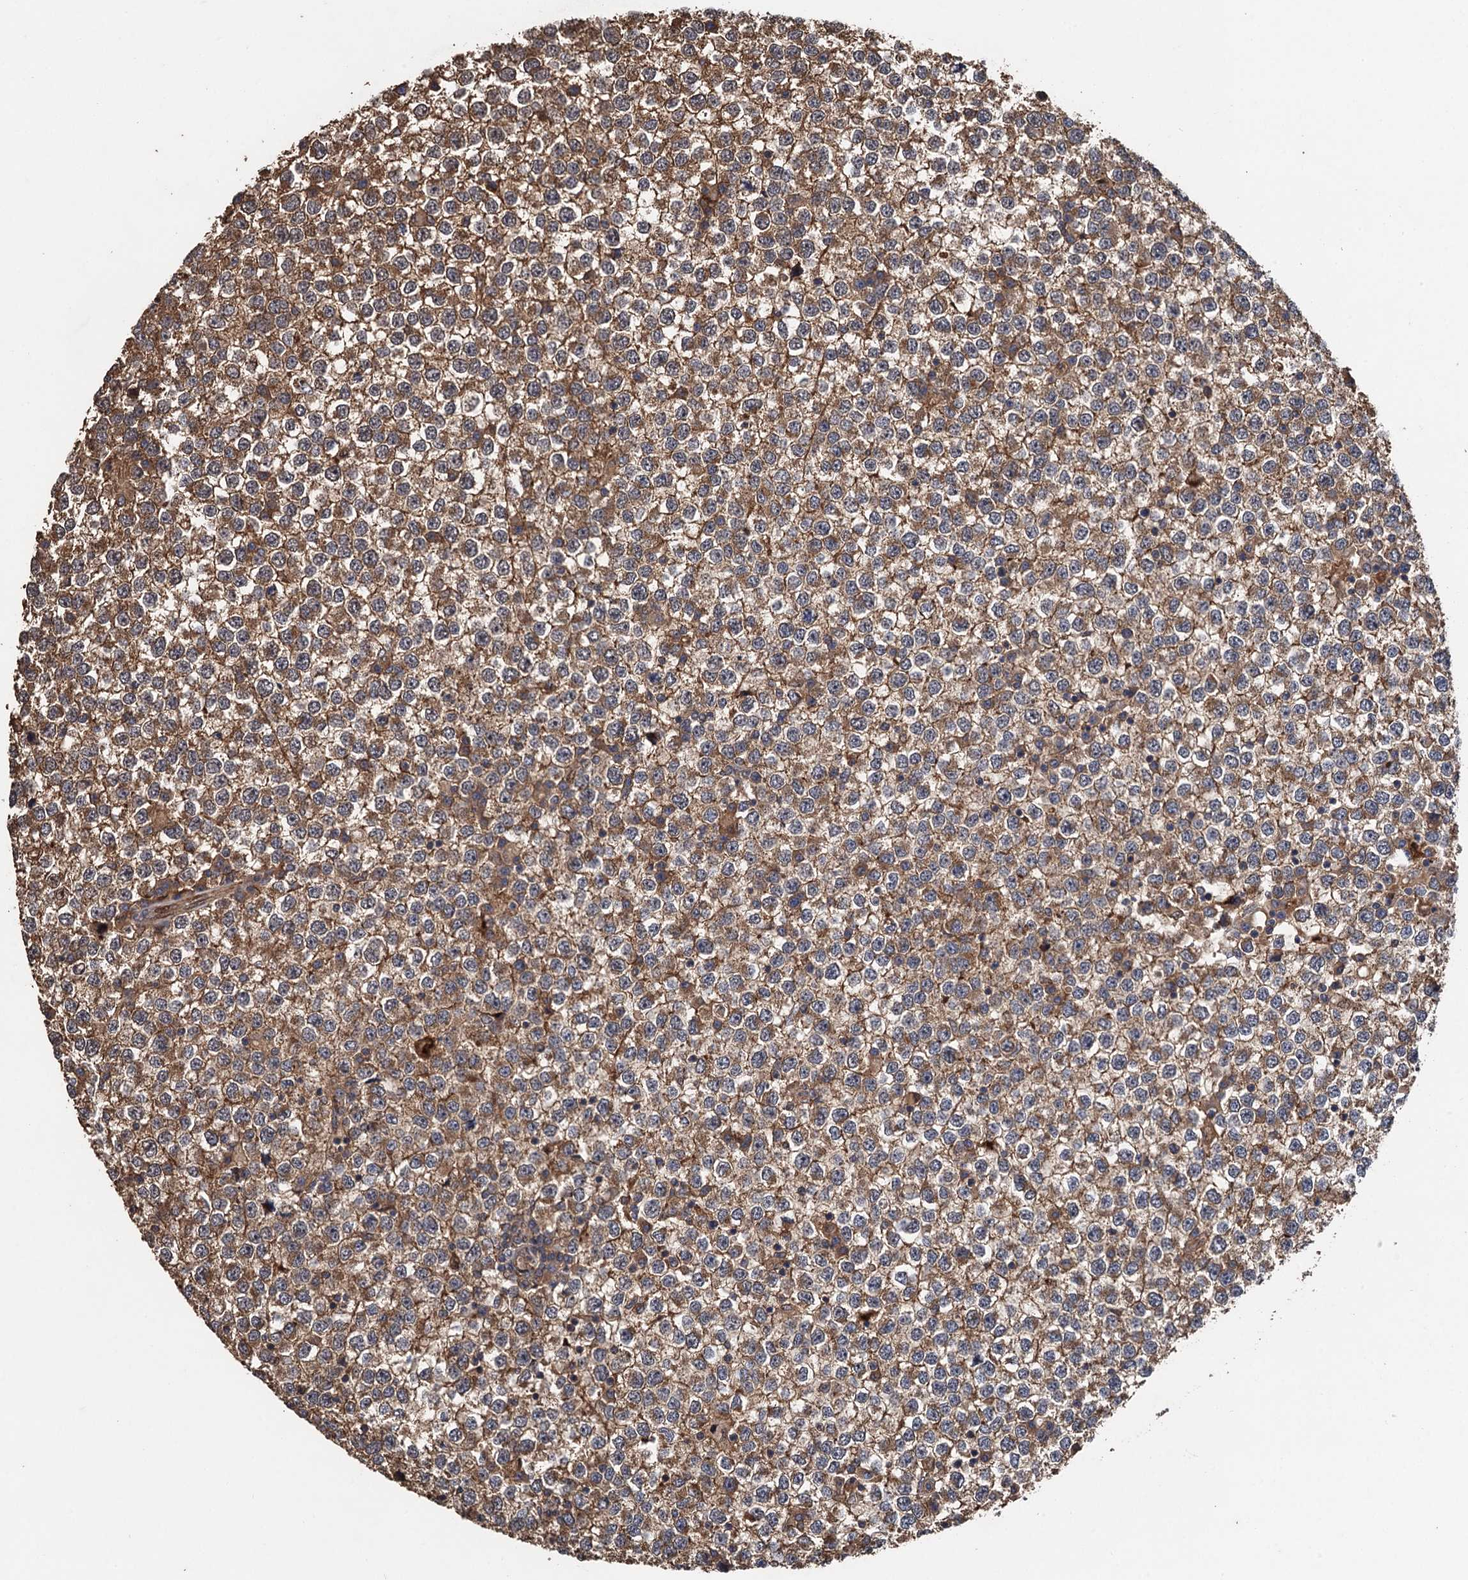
{"staining": {"intensity": "moderate", "quantity": ">75%", "location": "cytoplasmic/membranous"}, "tissue": "testis cancer", "cell_type": "Tumor cells", "image_type": "cancer", "snomed": [{"axis": "morphology", "description": "Seminoma, NOS"}, {"axis": "topography", "description": "Testis"}], "caption": "Testis seminoma tissue displays moderate cytoplasmic/membranous positivity in approximately >75% of tumor cells, visualized by immunohistochemistry. Ihc stains the protein of interest in brown and the nuclei are stained blue.", "gene": "TMEM39B", "patient": {"sex": "male", "age": 65}}